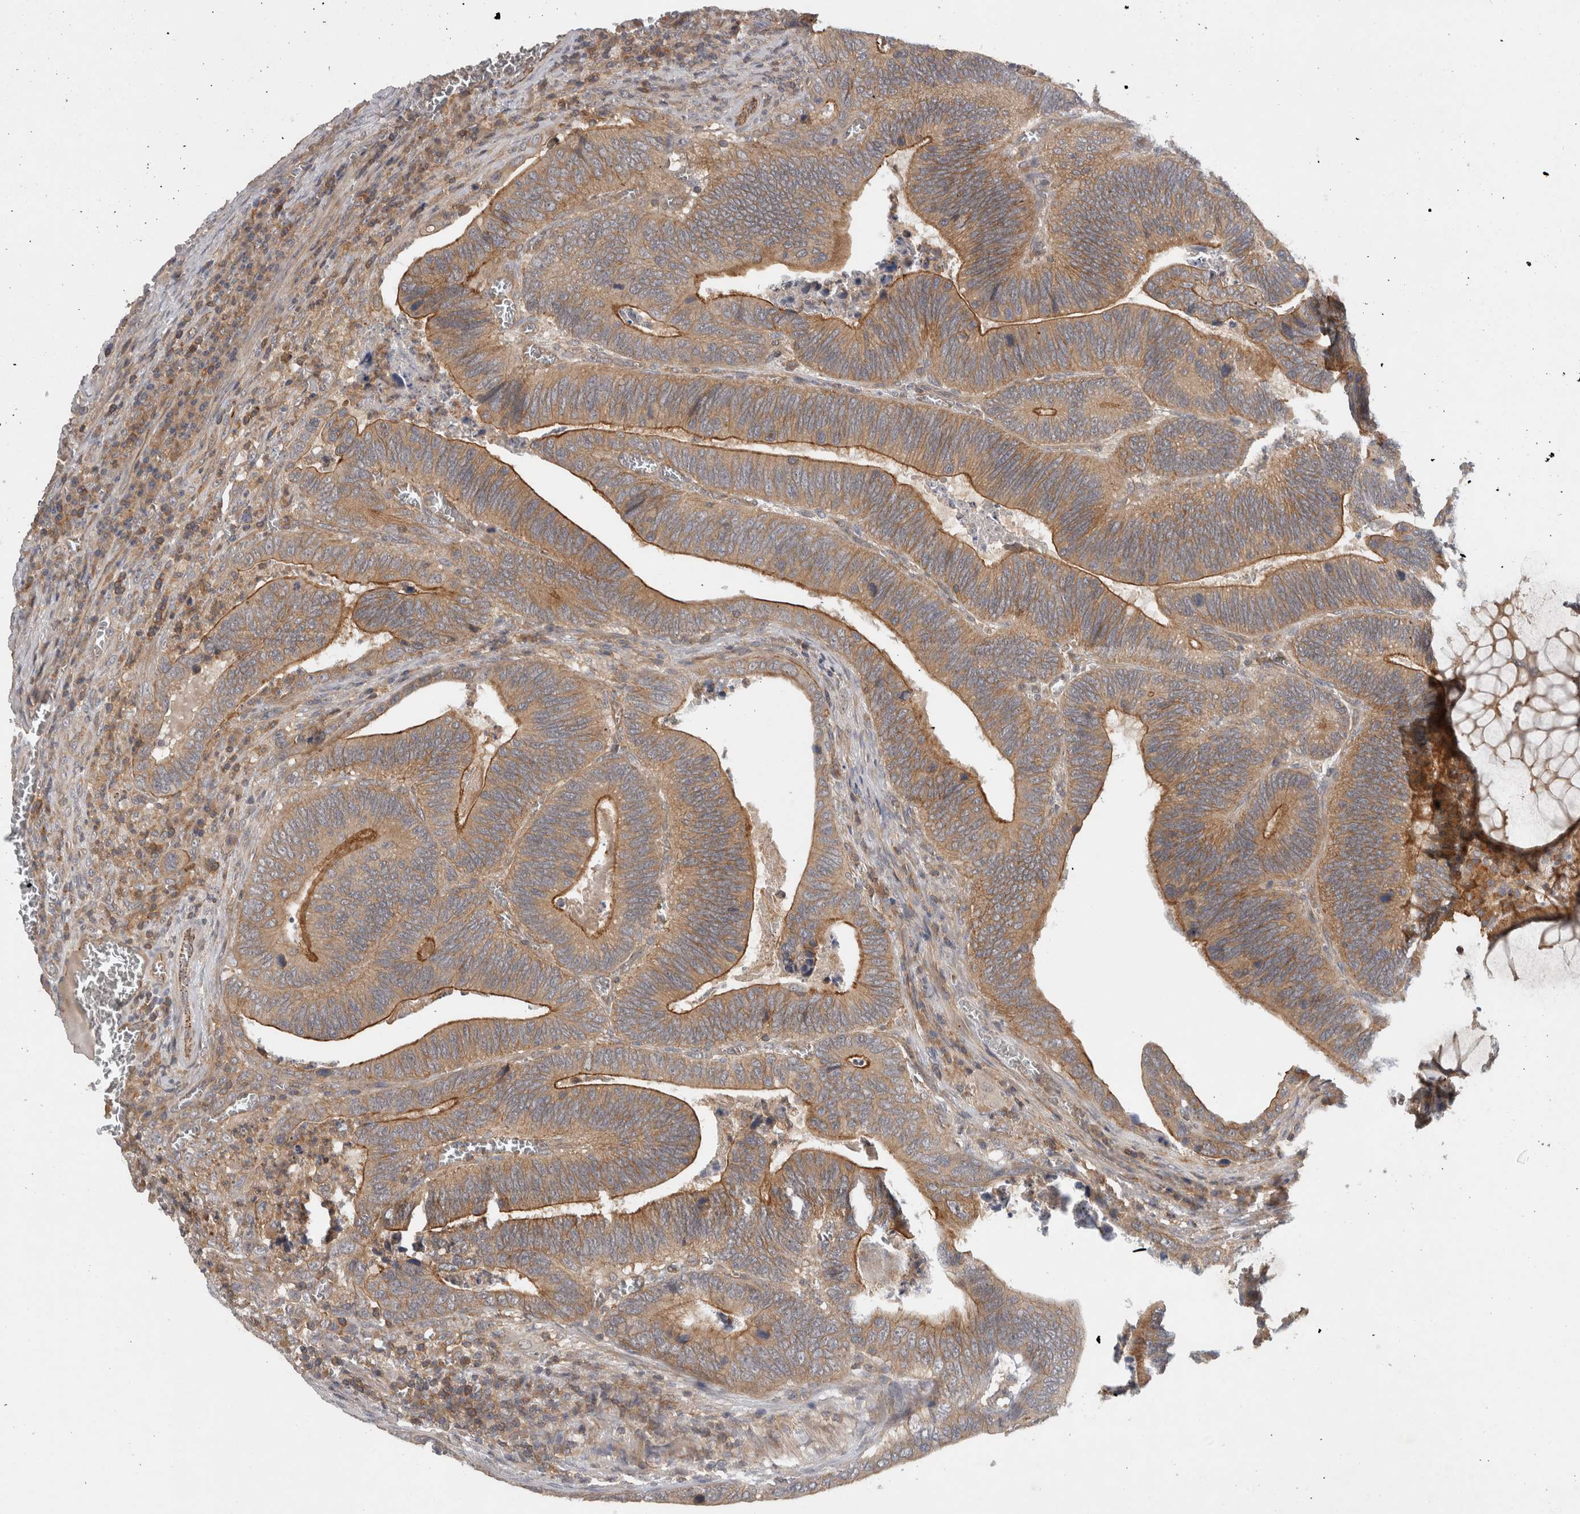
{"staining": {"intensity": "moderate", "quantity": ">75%", "location": "cytoplasmic/membranous"}, "tissue": "colorectal cancer", "cell_type": "Tumor cells", "image_type": "cancer", "snomed": [{"axis": "morphology", "description": "Inflammation, NOS"}, {"axis": "morphology", "description": "Adenocarcinoma, NOS"}, {"axis": "topography", "description": "Colon"}], "caption": "Adenocarcinoma (colorectal) stained with immunohistochemistry (IHC) reveals moderate cytoplasmic/membranous expression in about >75% of tumor cells.", "gene": "SCARA5", "patient": {"sex": "male", "age": 72}}